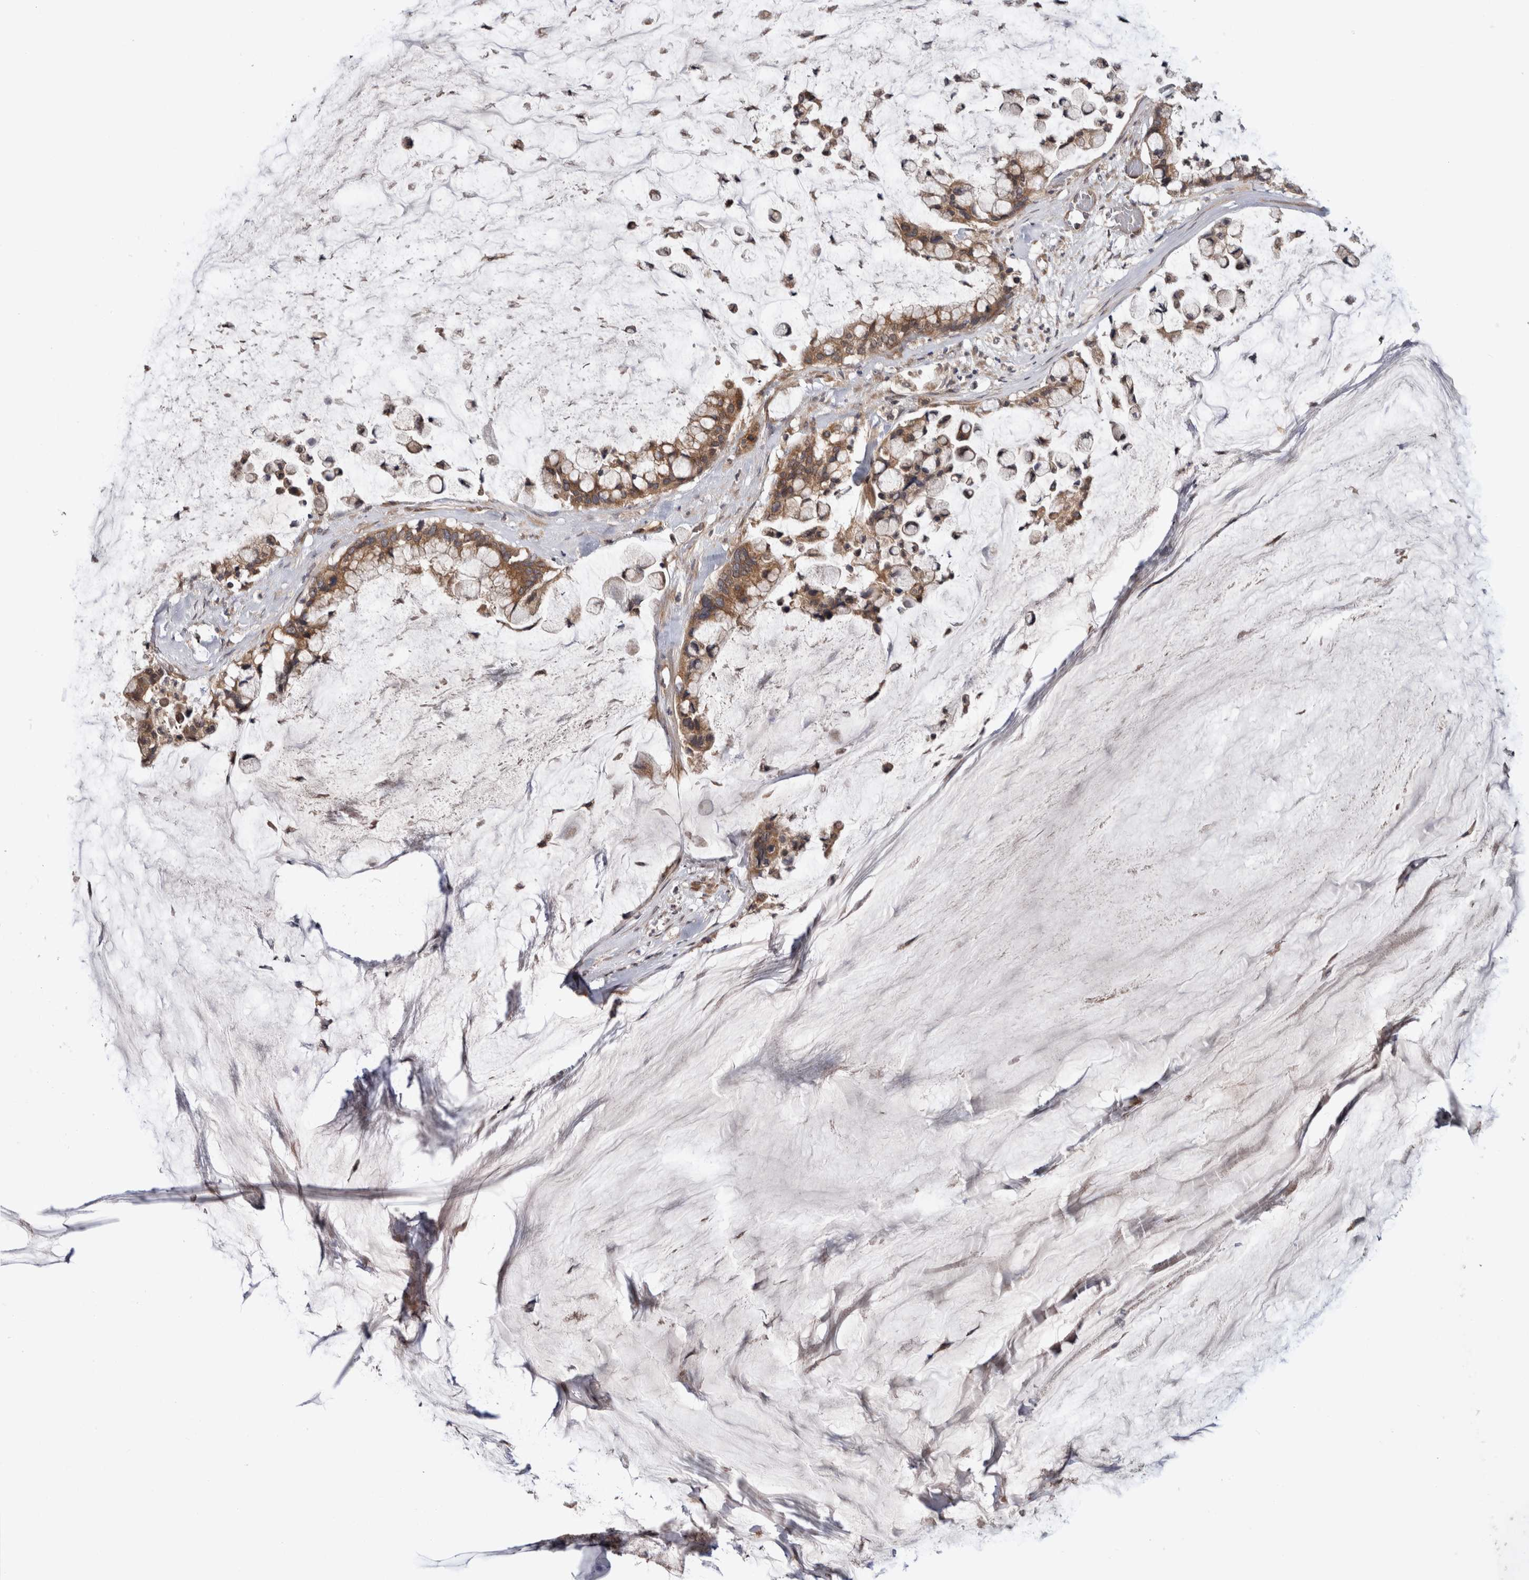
{"staining": {"intensity": "moderate", "quantity": ">75%", "location": "cytoplasmic/membranous"}, "tissue": "pancreatic cancer", "cell_type": "Tumor cells", "image_type": "cancer", "snomed": [{"axis": "morphology", "description": "Adenocarcinoma, NOS"}, {"axis": "topography", "description": "Pancreas"}], "caption": "Pancreatic cancer stained with a protein marker displays moderate staining in tumor cells.", "gene": "HMOX2", "patient": {"sex": "male", "age": 41}}